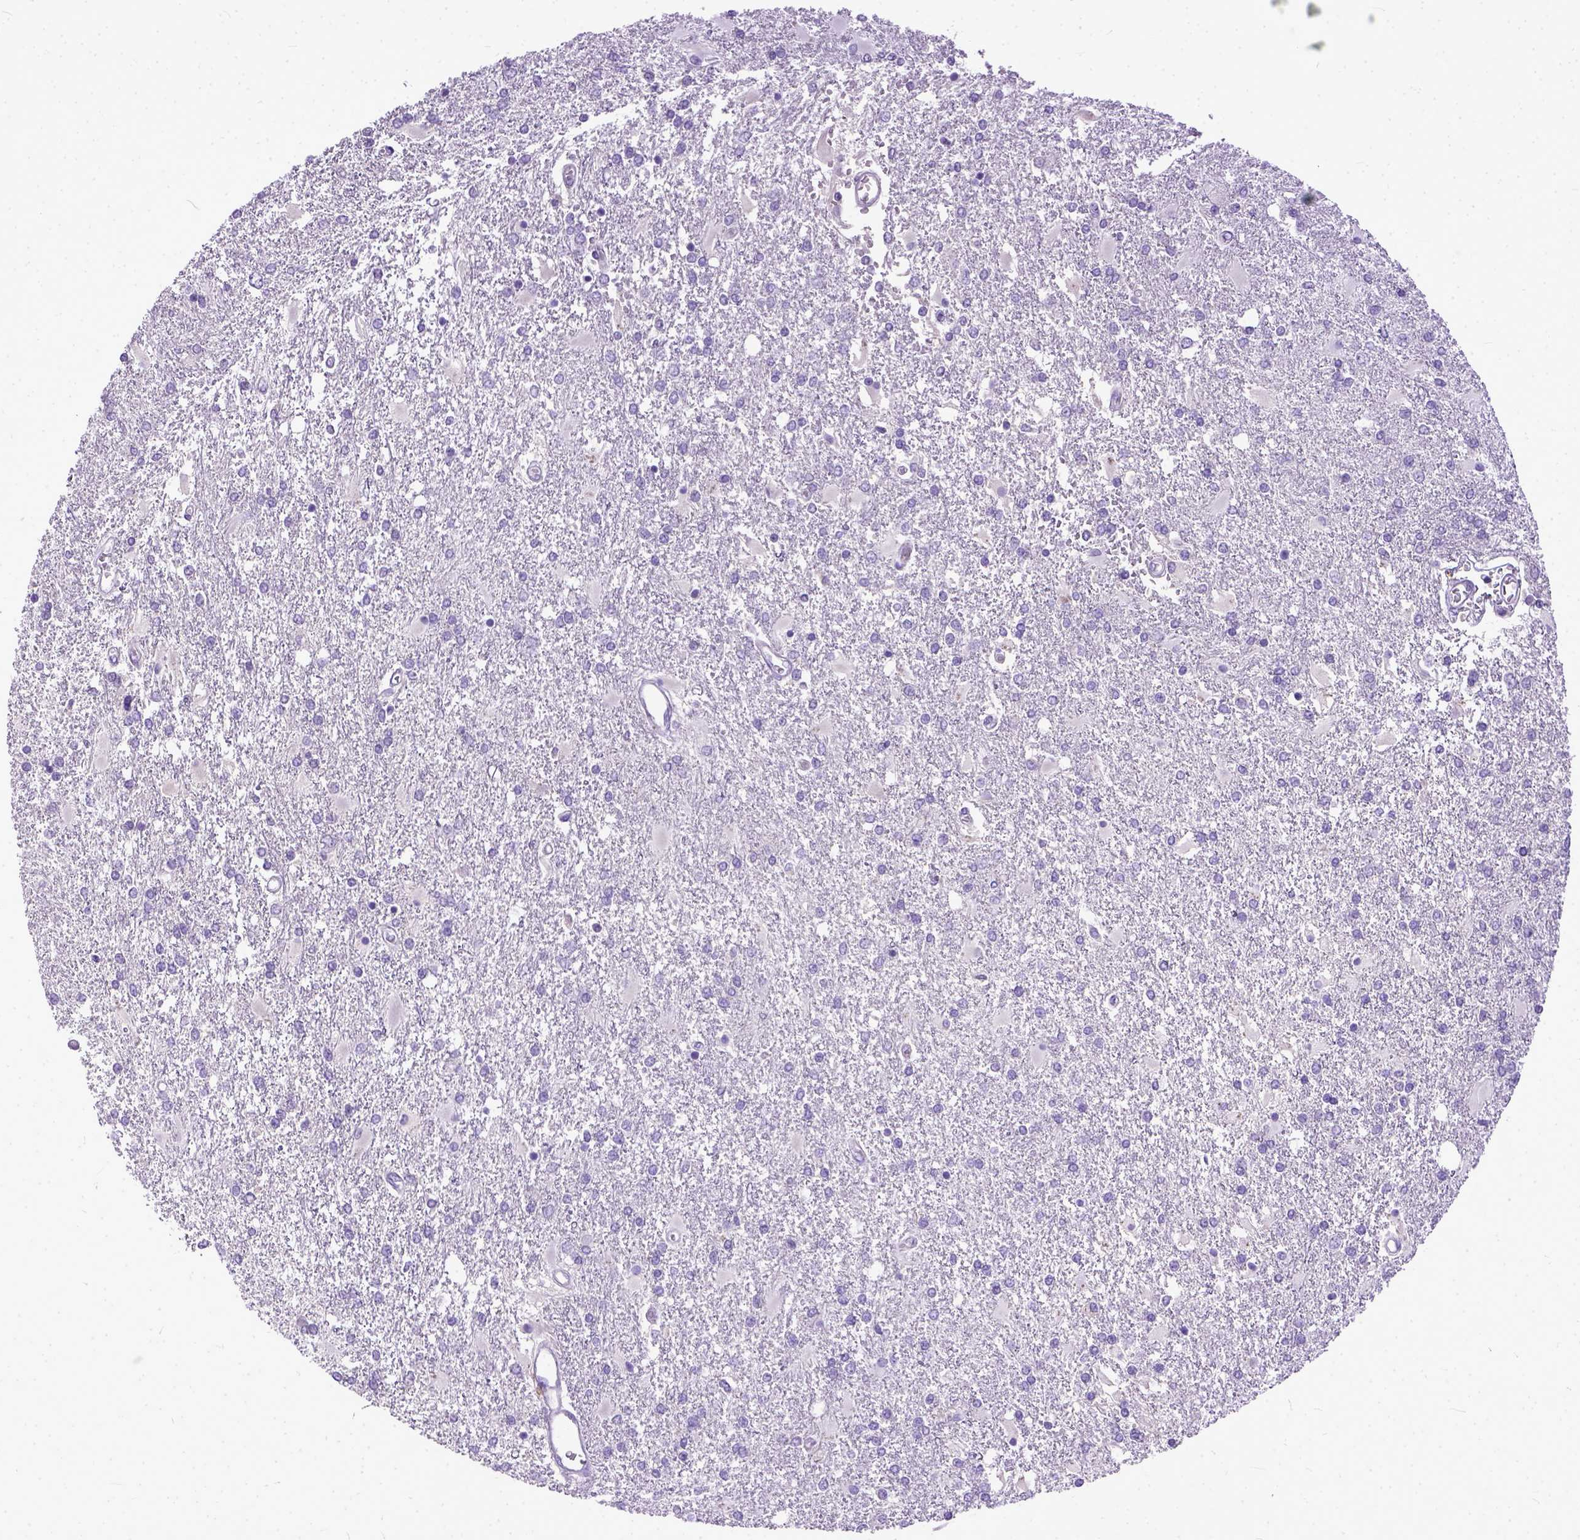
{"staining": {"intensity": "negative", "quantity": "none", "location": "none"}, "tissue": "glioma", "cell_type": "Tumor cells", "image_type": "cancer", "snomed": [{"axis": "morphology", "description": "Glioma, malignant, High grade"}, {"axis": "topography", "description": "Cerebral cortex"}], "caption": "An immunohistochemistry (IHC) histopathology image of malignant high-grade glioma is shown. There is no staining in tumor cells of malignant high-grade glioma.", "gene": "PLK5", "patient": {"sex": "male", "age": 79}}